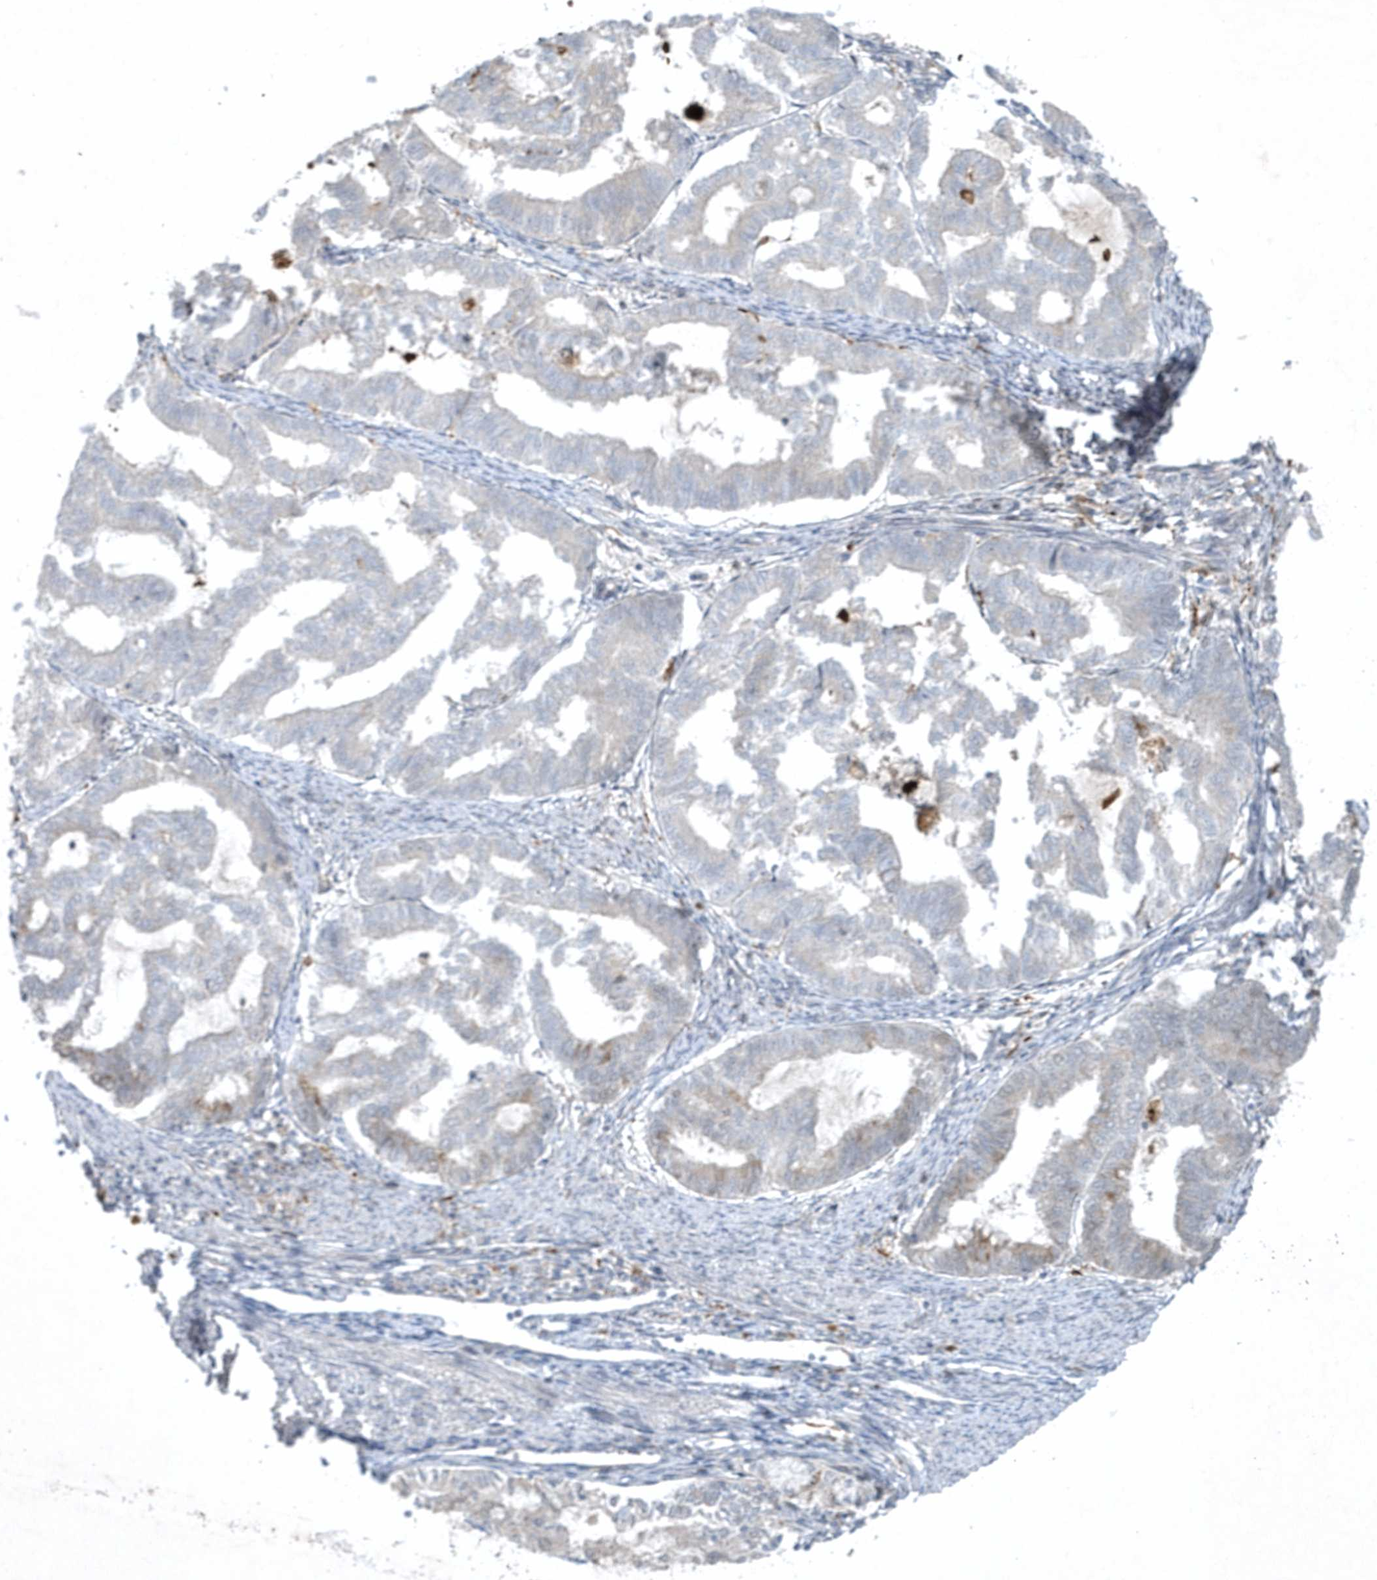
{"staining": {"intensity": "weak", "quantity": "<25%", "location": "cytoplasmic/membranous"}, "tissue": "endometrial cancer", "cell_type": "Tumor cells", "image_type": "cancer", "snomed": [{"axis": "morphology", "description": "Adenocarcinoma, NOS"}, {"axis": "topography", "description": "Endometrium"}], "caption": "The image exhibits no significant positivity in tumor cells of endometrial cancer.", "gene": "THG1L", "patient": {"sex": "female", "age": 79}}